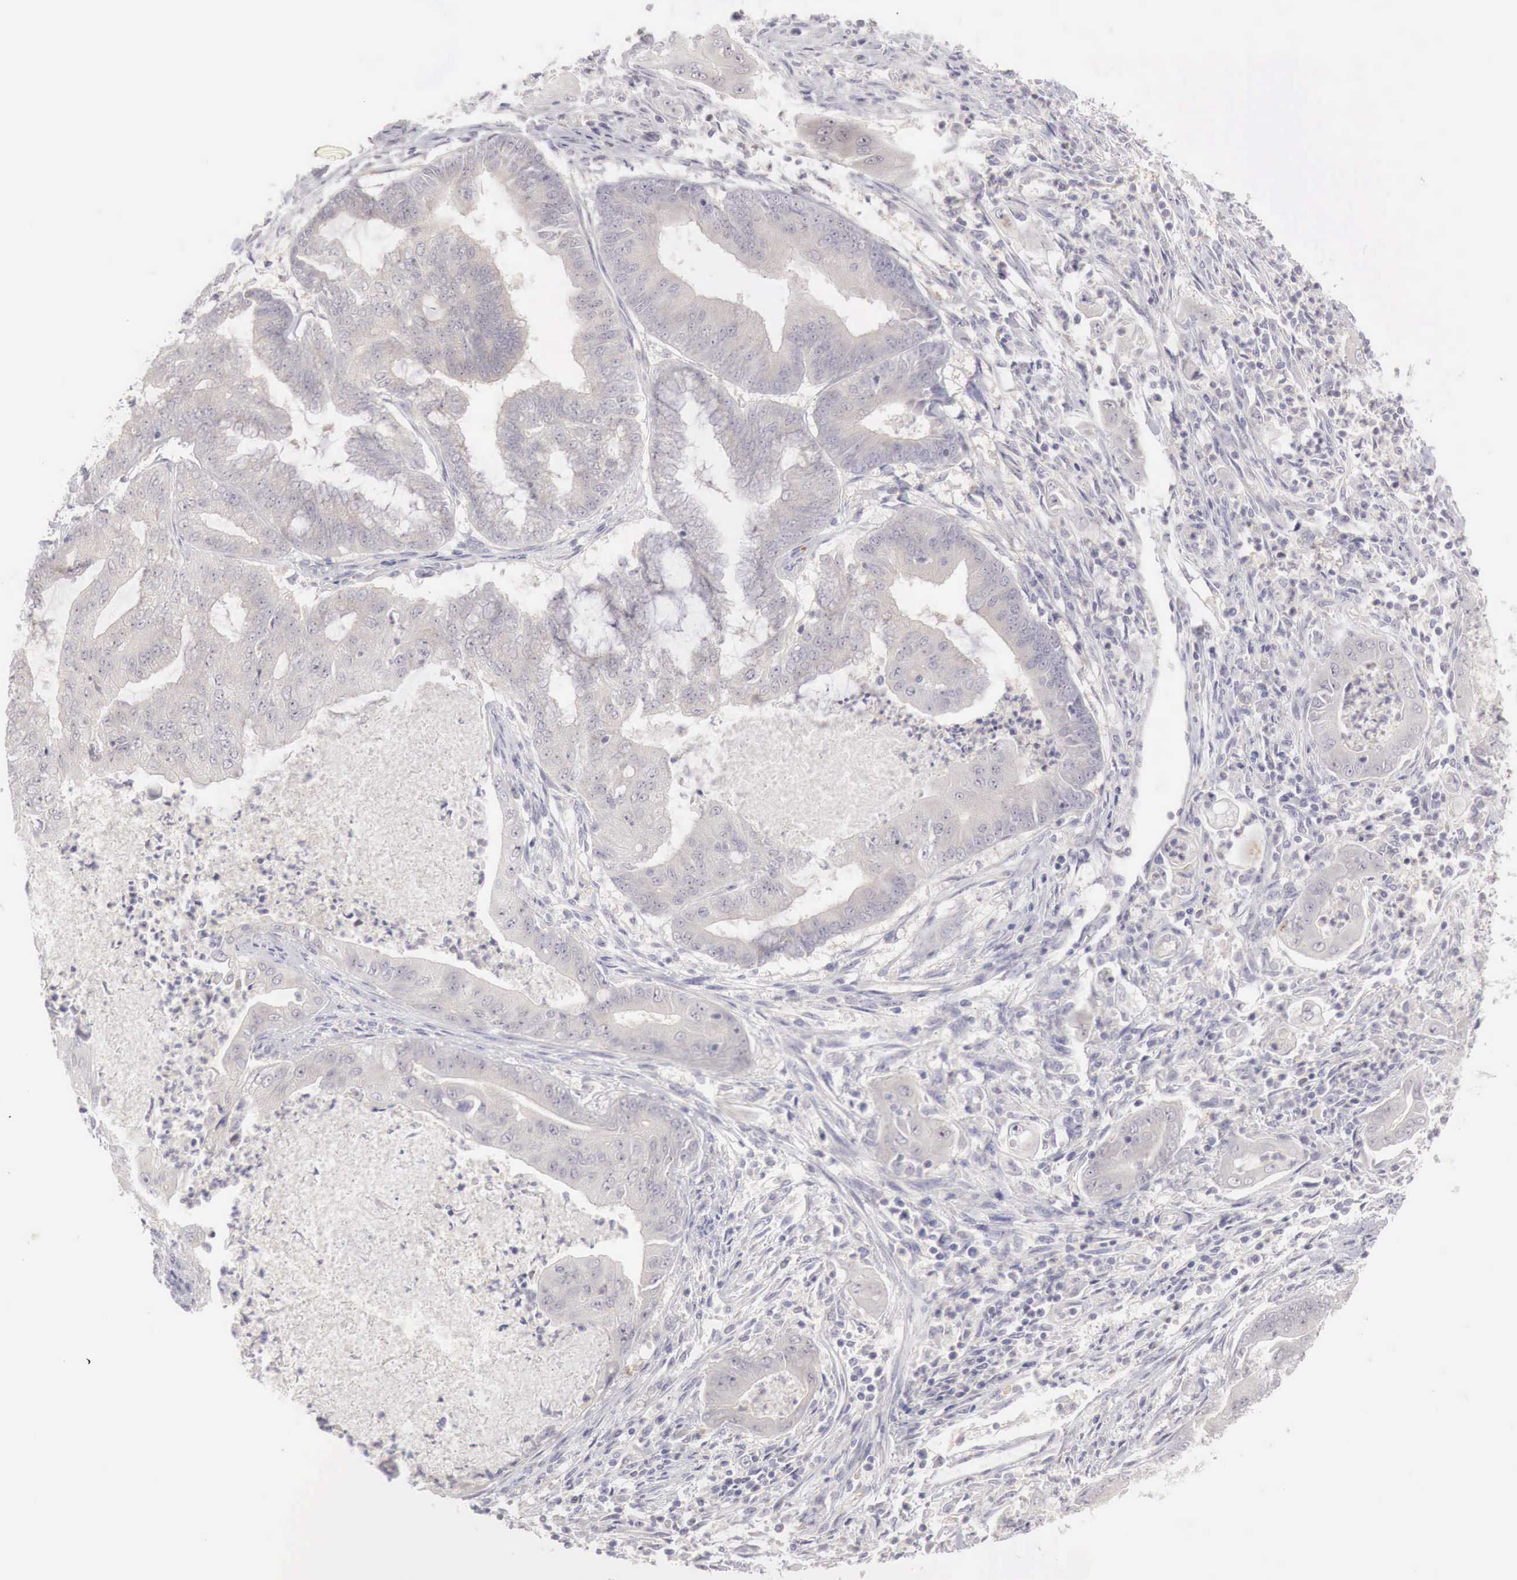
{"staining": {"intensity": "negative", "quantity": "none", "location": "none"}, "tissue": "endometrial cancer", "cell_type": "Tumor cells", "image_type": "cancer", "snomed": [{"axis": "morphology", "description": "Adenocarcinoma, NOS"}, {"axis": "topography", "description": "Endometrium"}], "caption": "High power microscopy histopathology image of an immunohistochemistry (IHC) image of endometrial adenocarcinoma, revealing no significant staining in tumor cells.", "gene": "GATA1", "patient": {"sex": "female", "age": 63}}